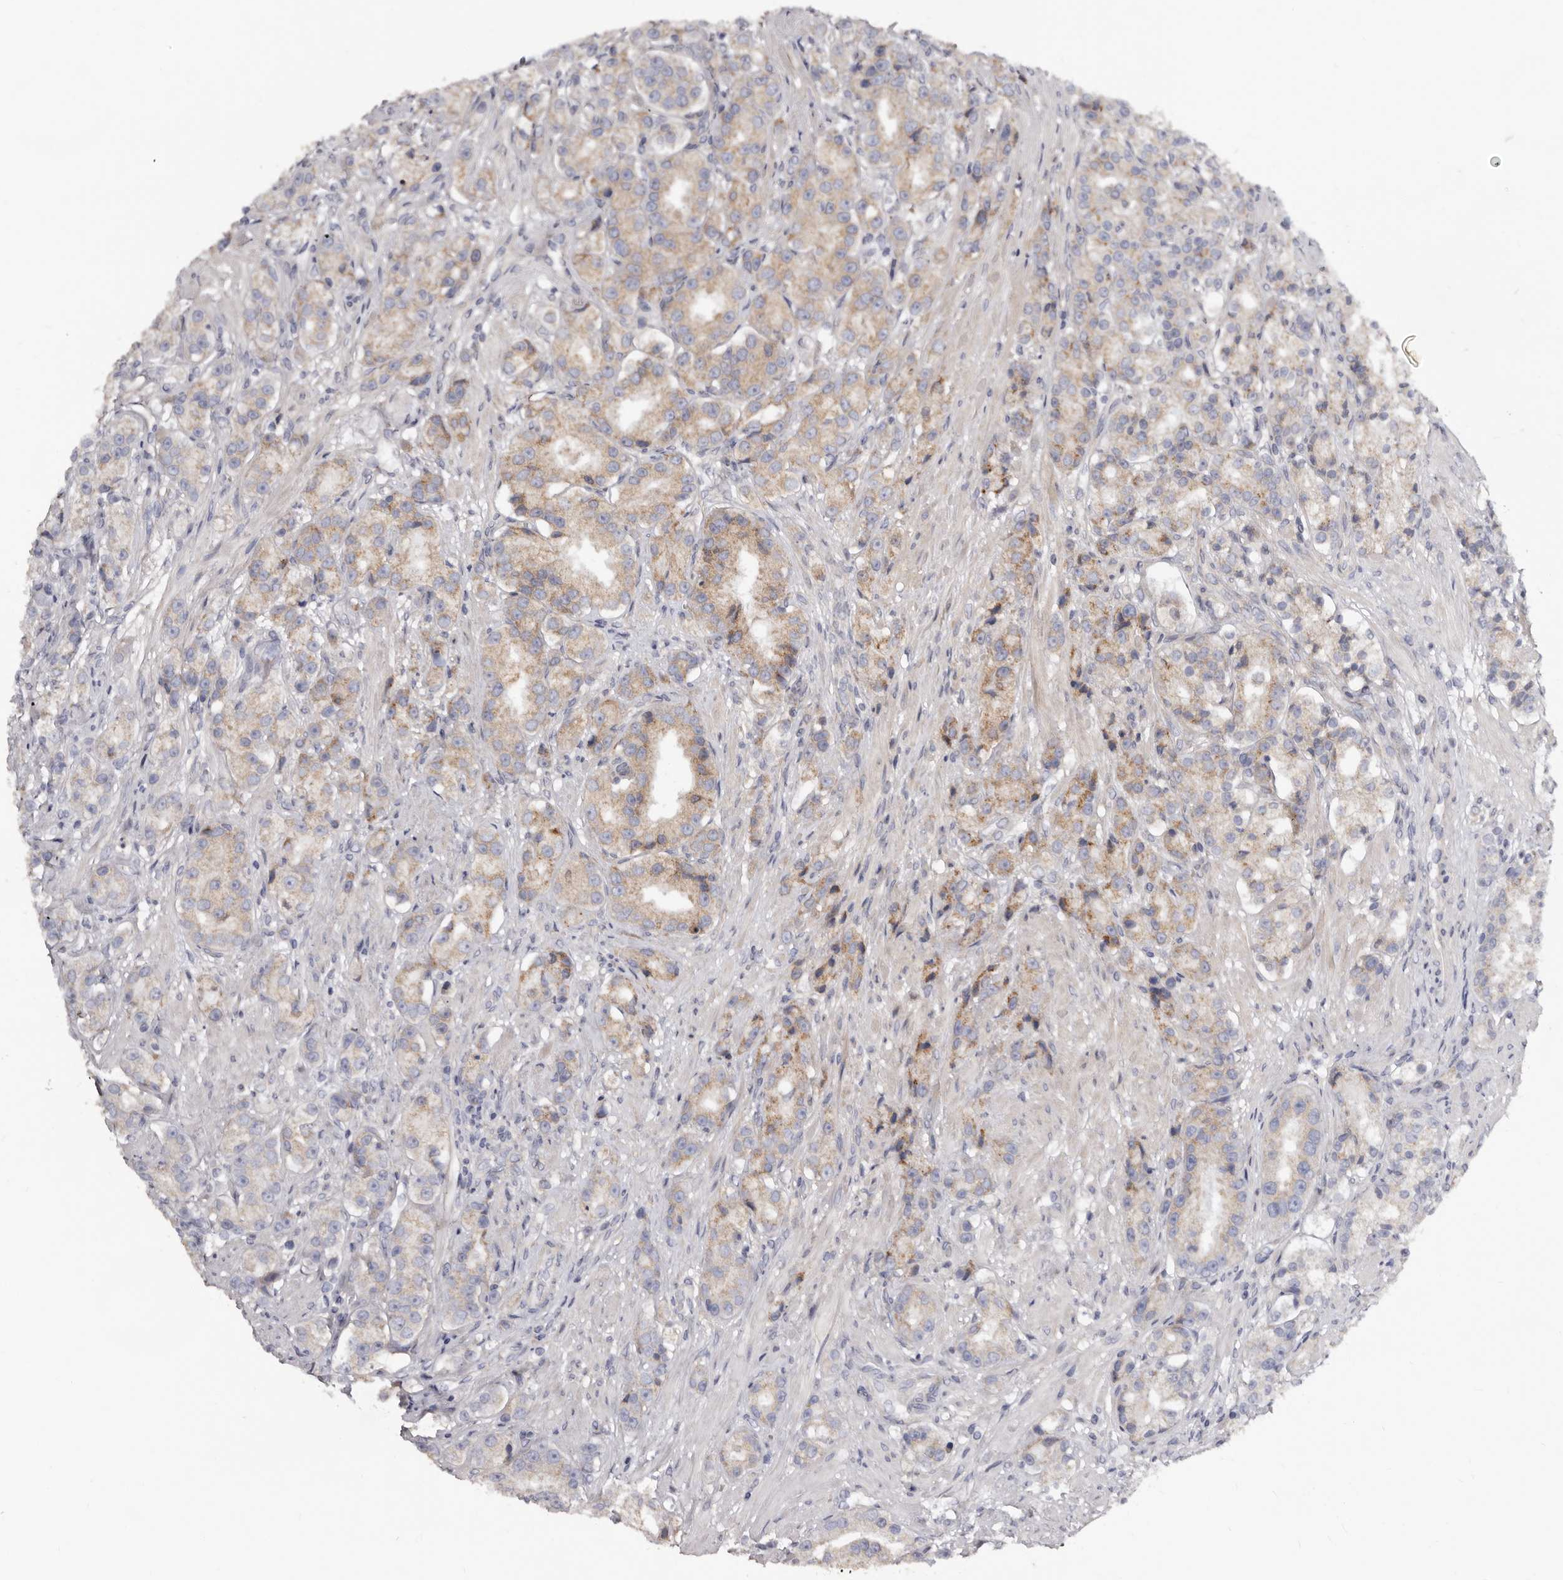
{"staining": {"intensity": "weak", "quantity": "25%-75%", "location": "cytoplasmic/membranous"}, "tissue": "prostate cancer", "cell_type": "Tumor cells", "image_type": "cancer", "snomed": [{"axis": "morphology", "description": "Adenocarcinoma, High grade"}, {"axis": "topography", "description": "Prostate"}], "caption": "Protein expression by immunohistochemistry displays weak cytoplasmic/membranous positivity in about 25%-75% of tumor cells in adenocarcinoma (high-grade) (prostate).", "gene": "ASIC5", "patient": {"sex": "male", "age": 60}}